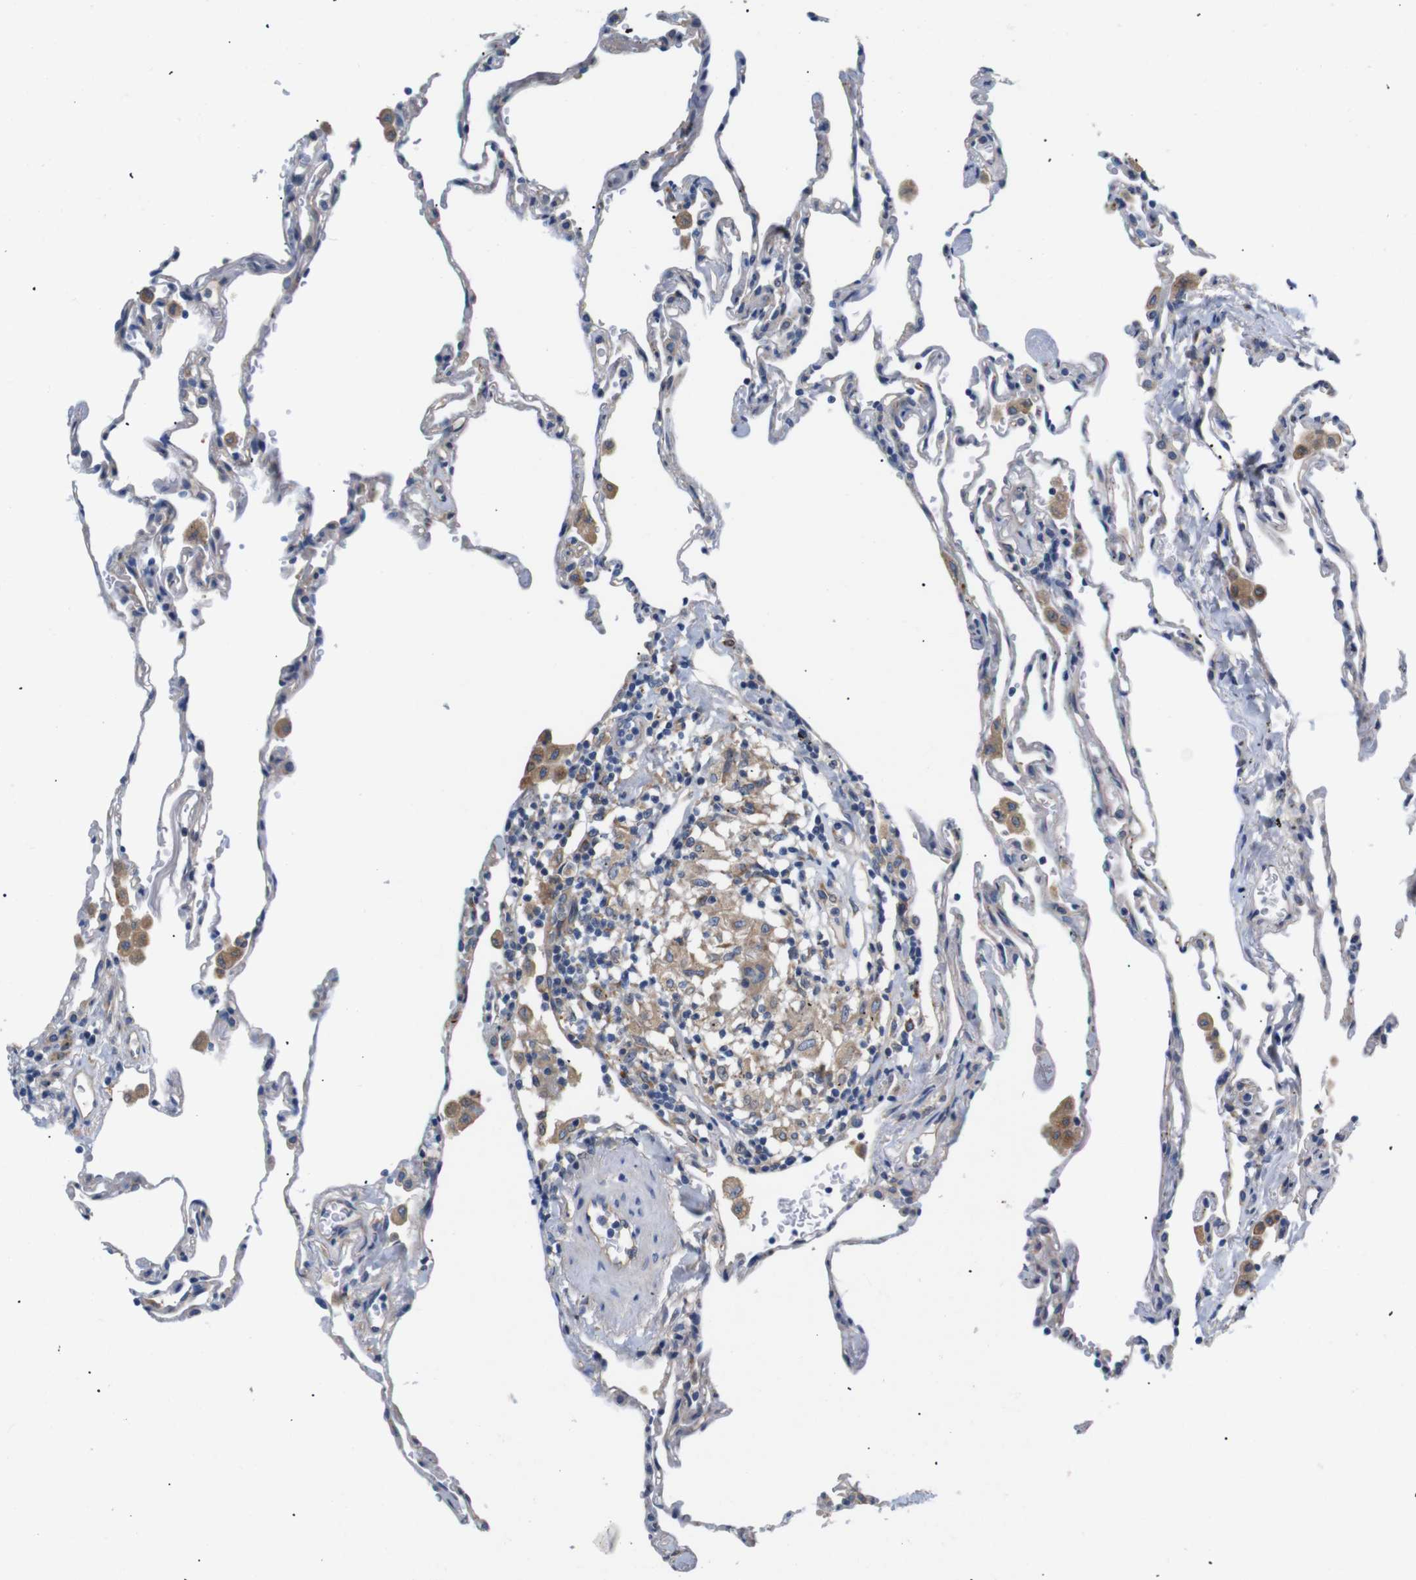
{"staining": {"intensity": "moderate", "quantity": "<25%", "location": "cytoplasmic/membranous"}, "tissue": "lung", "cell_type": "Alveolar cells", "image_type": "normal", "snomed": [{"axis": "morphology", "description": "Normal tissue, NOS"}, {"axis": "topography", "description": "Lung"}], "caption": "IHC (DAB (3,3'-diaminobenzidine)) staining of benign human lung exhibits moderate cytoplasmic/membranous protein expression in about <25% of alveolar cells.", "gene": "UBE2G2", "patient": {"sex": "male", "age": 59}}